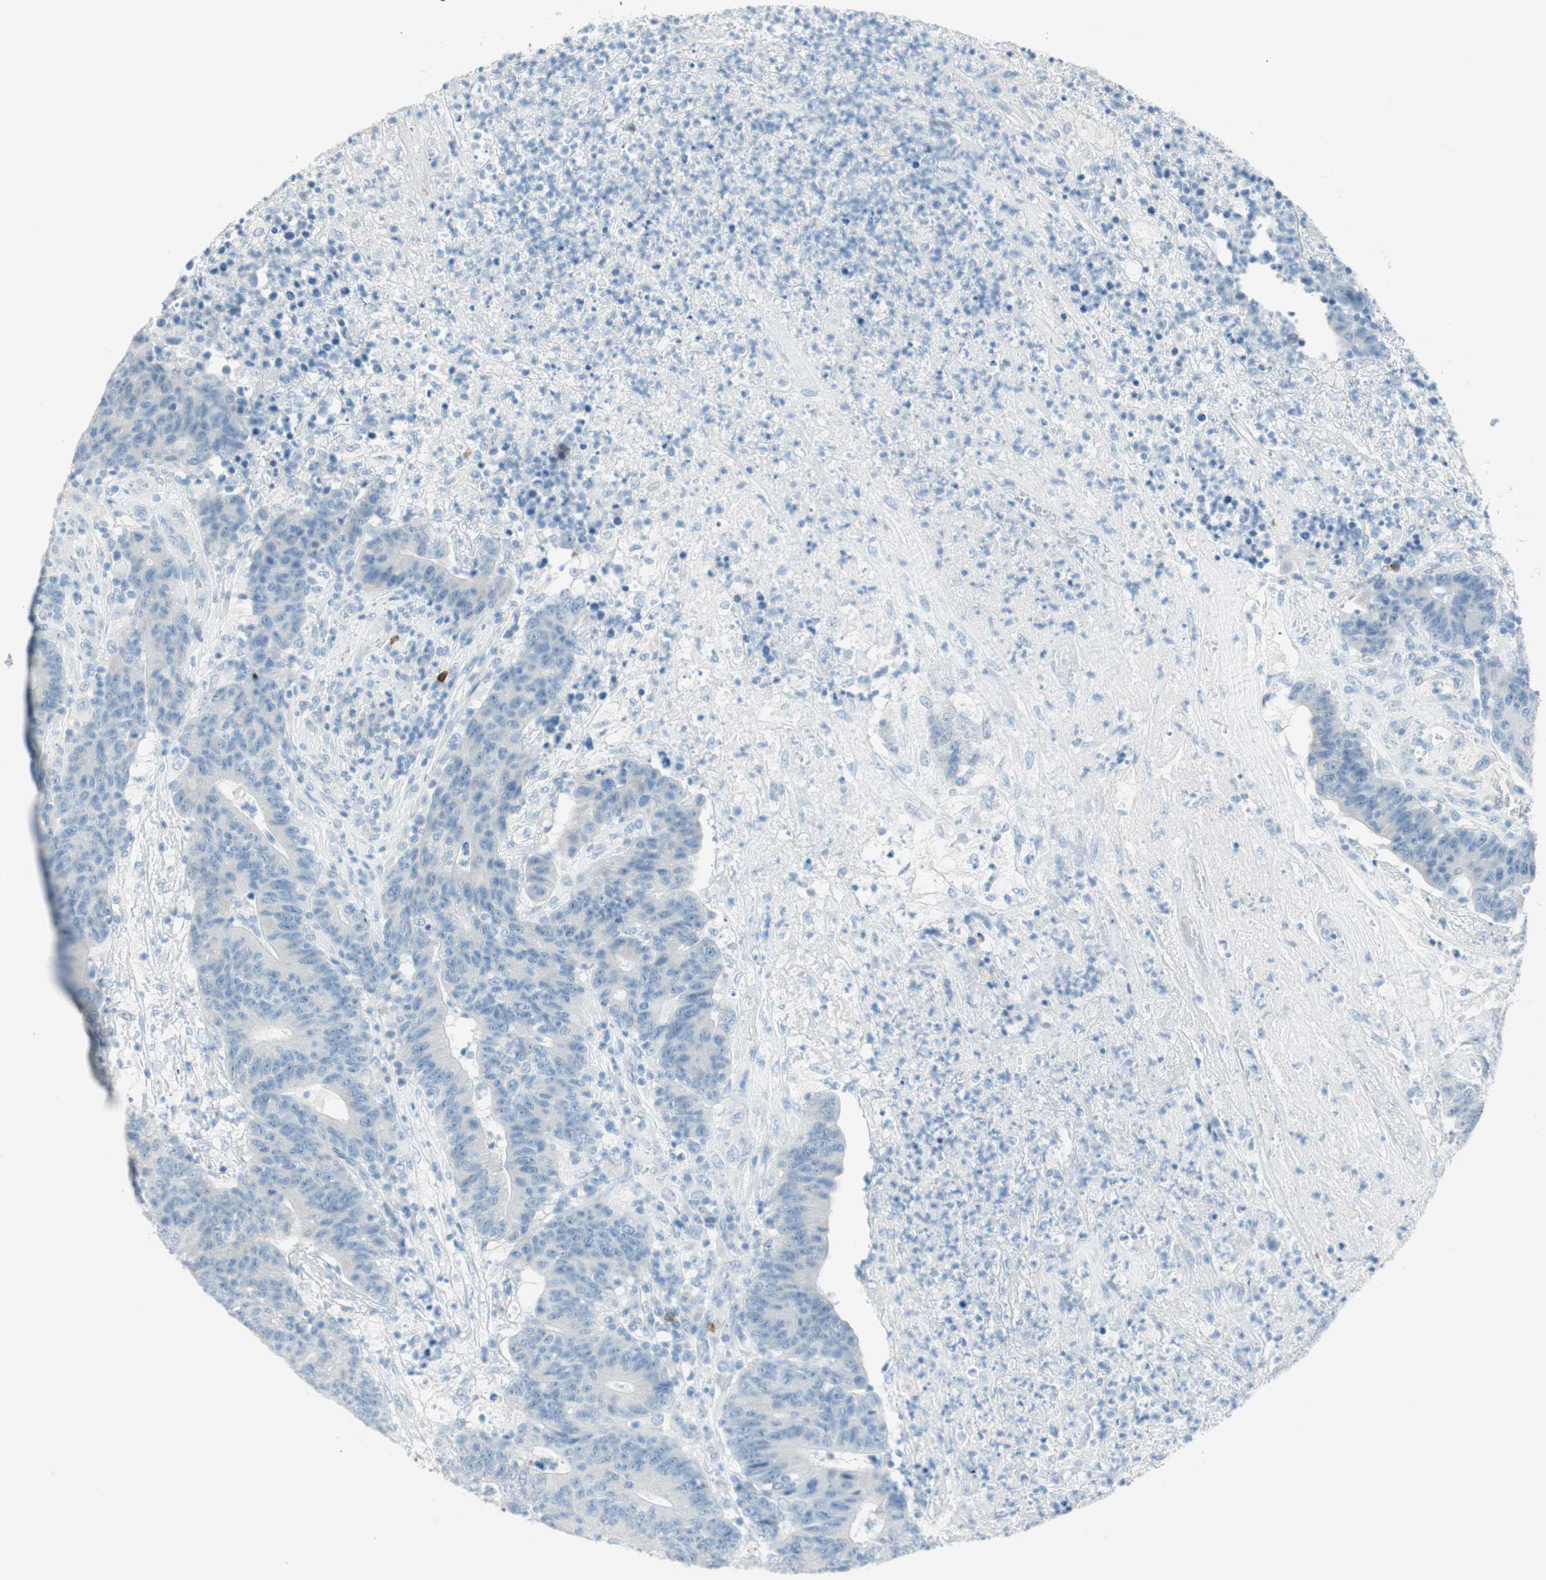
{"staining": {"intensity": "negative", "quantity": "none", "location": "none"}, "tissue": "colorectal cancer", "cell_type": "Tumor cells", "image_type": "cancer", "snomed": [{"axis": "morphology", "description": "Normal tissue, NOS"}, {"axis": "morphology", "description": "Adenocarcinoma, NOS"}, {"axis": "topography", "description": "Colon"}], "caption": "A photomicrograph of colorectal adenocarcinoma stained for a protein exhibits no brown staining in tumor cells.", "gene": "TNFRSF13C", "patient": {"sex": "female", "age": 75}}